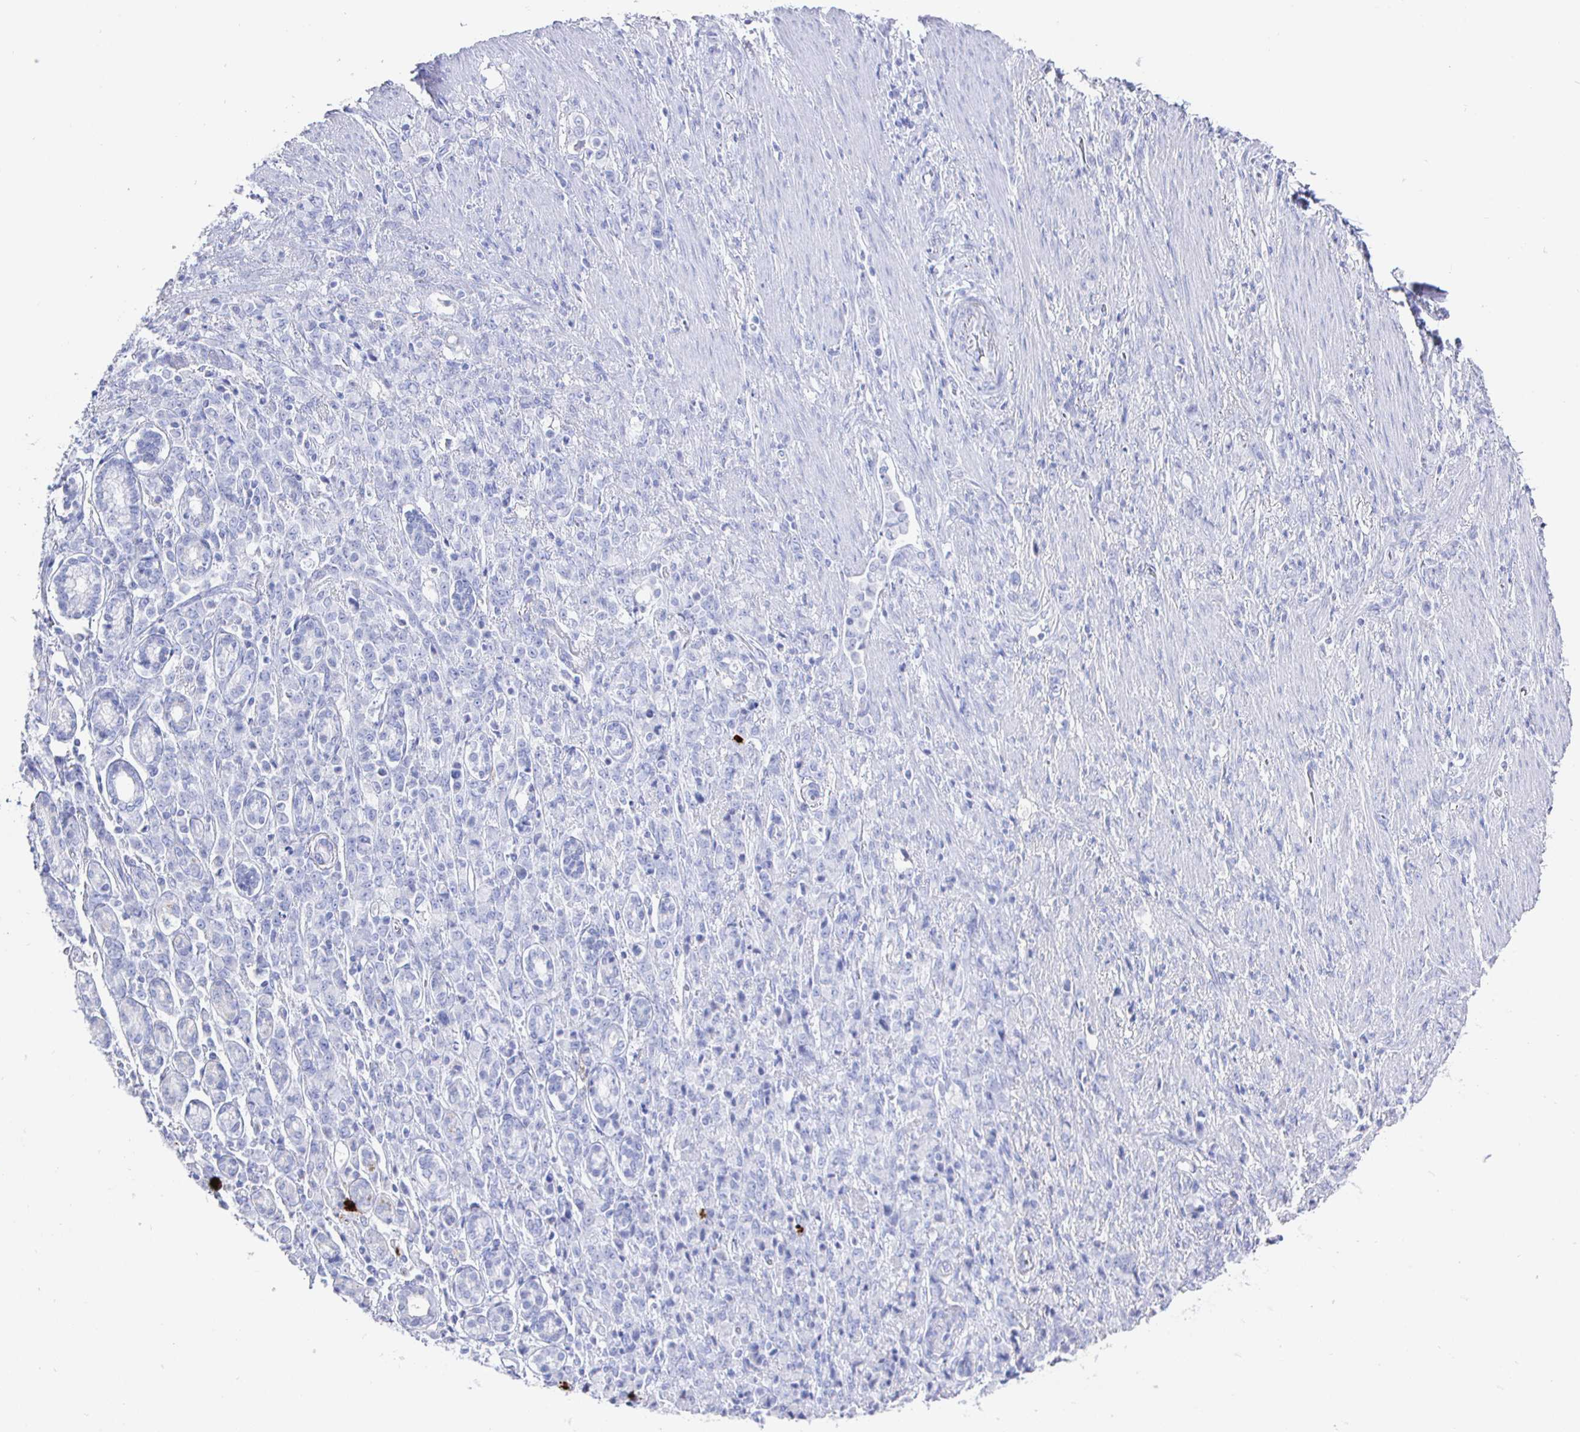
{"staining": {"intensity": "negative", "quantity": "none", "location": "none"}, "tissue": "stomach cancer", "cell_type": "Tumor cells", "image_type": "cancer", "snomed": [{"axis": "morphology", "description": "Adenocarcinoma, NOS"}, {"axis": "topography", "description": "Stomach"}], "caption": "Tumor cells are negative for brown protein staining in adenocarcinoma (stomach). (Brightfield microscopy of DAB IHC at high magnification).", "gene": "CLCA1", "patient": {"sex": "female", "age": 79}}